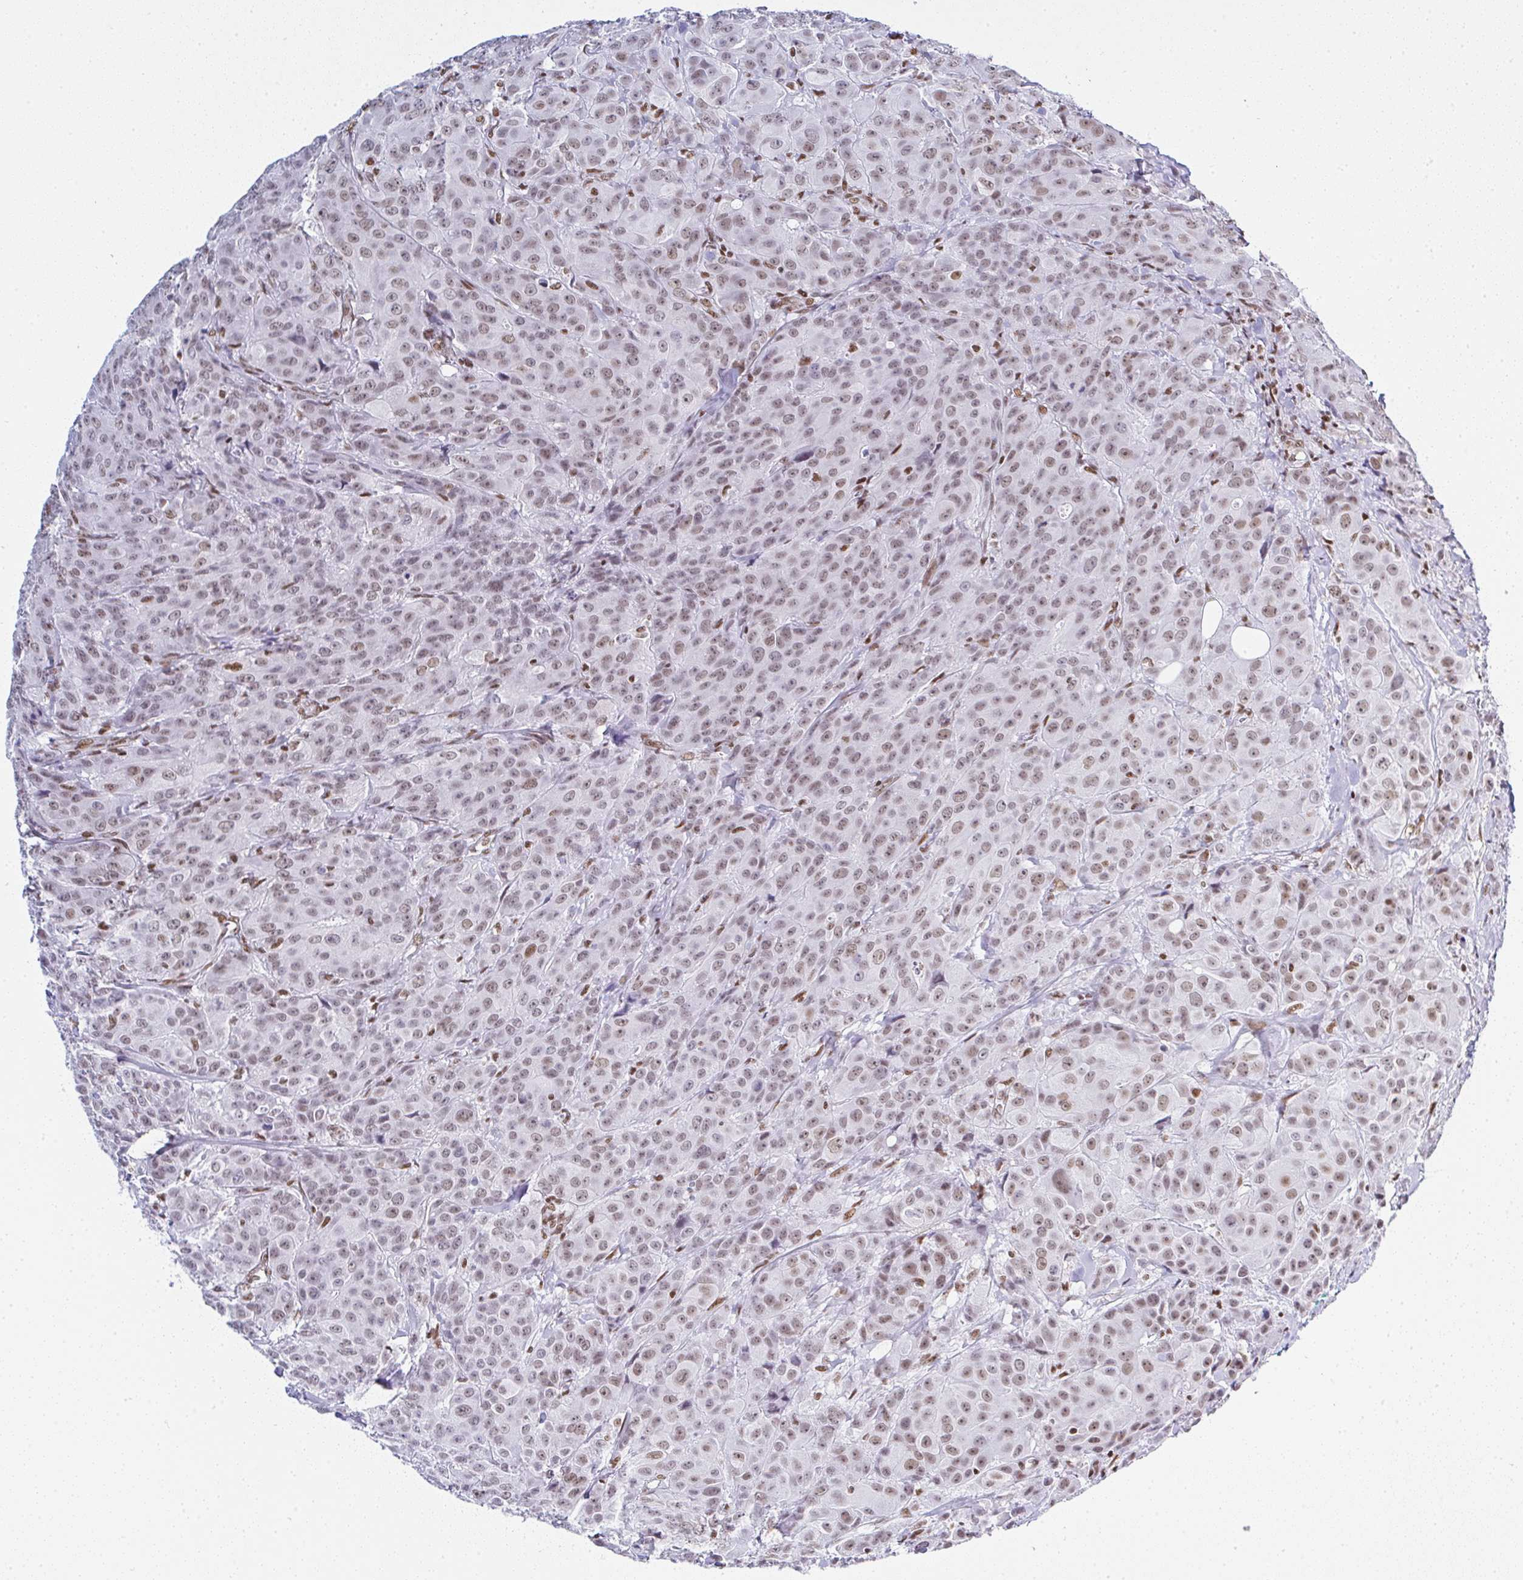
{"staining": {"intensity": "moderate", "quantity": "25%-75%", "location": "nuclear"}, "tissue": "breast cancer", "cell_type": "Tumor cells", "image_type": "cancer", "snomed": [{"axis": "morphology", "description": "Normal tissue, NOS"}, {"axis": "morphology", "description": "Duct carcinoma"}, {"axis": "topography", "description": "Breast"}], "caption": "Human breast cancer (infiltrating ductal carcinoma) stained with a protein marker displays moderate staining in tumor cells.", "gene": "DR1", "patient": {"sex": "female", "age": 43}}